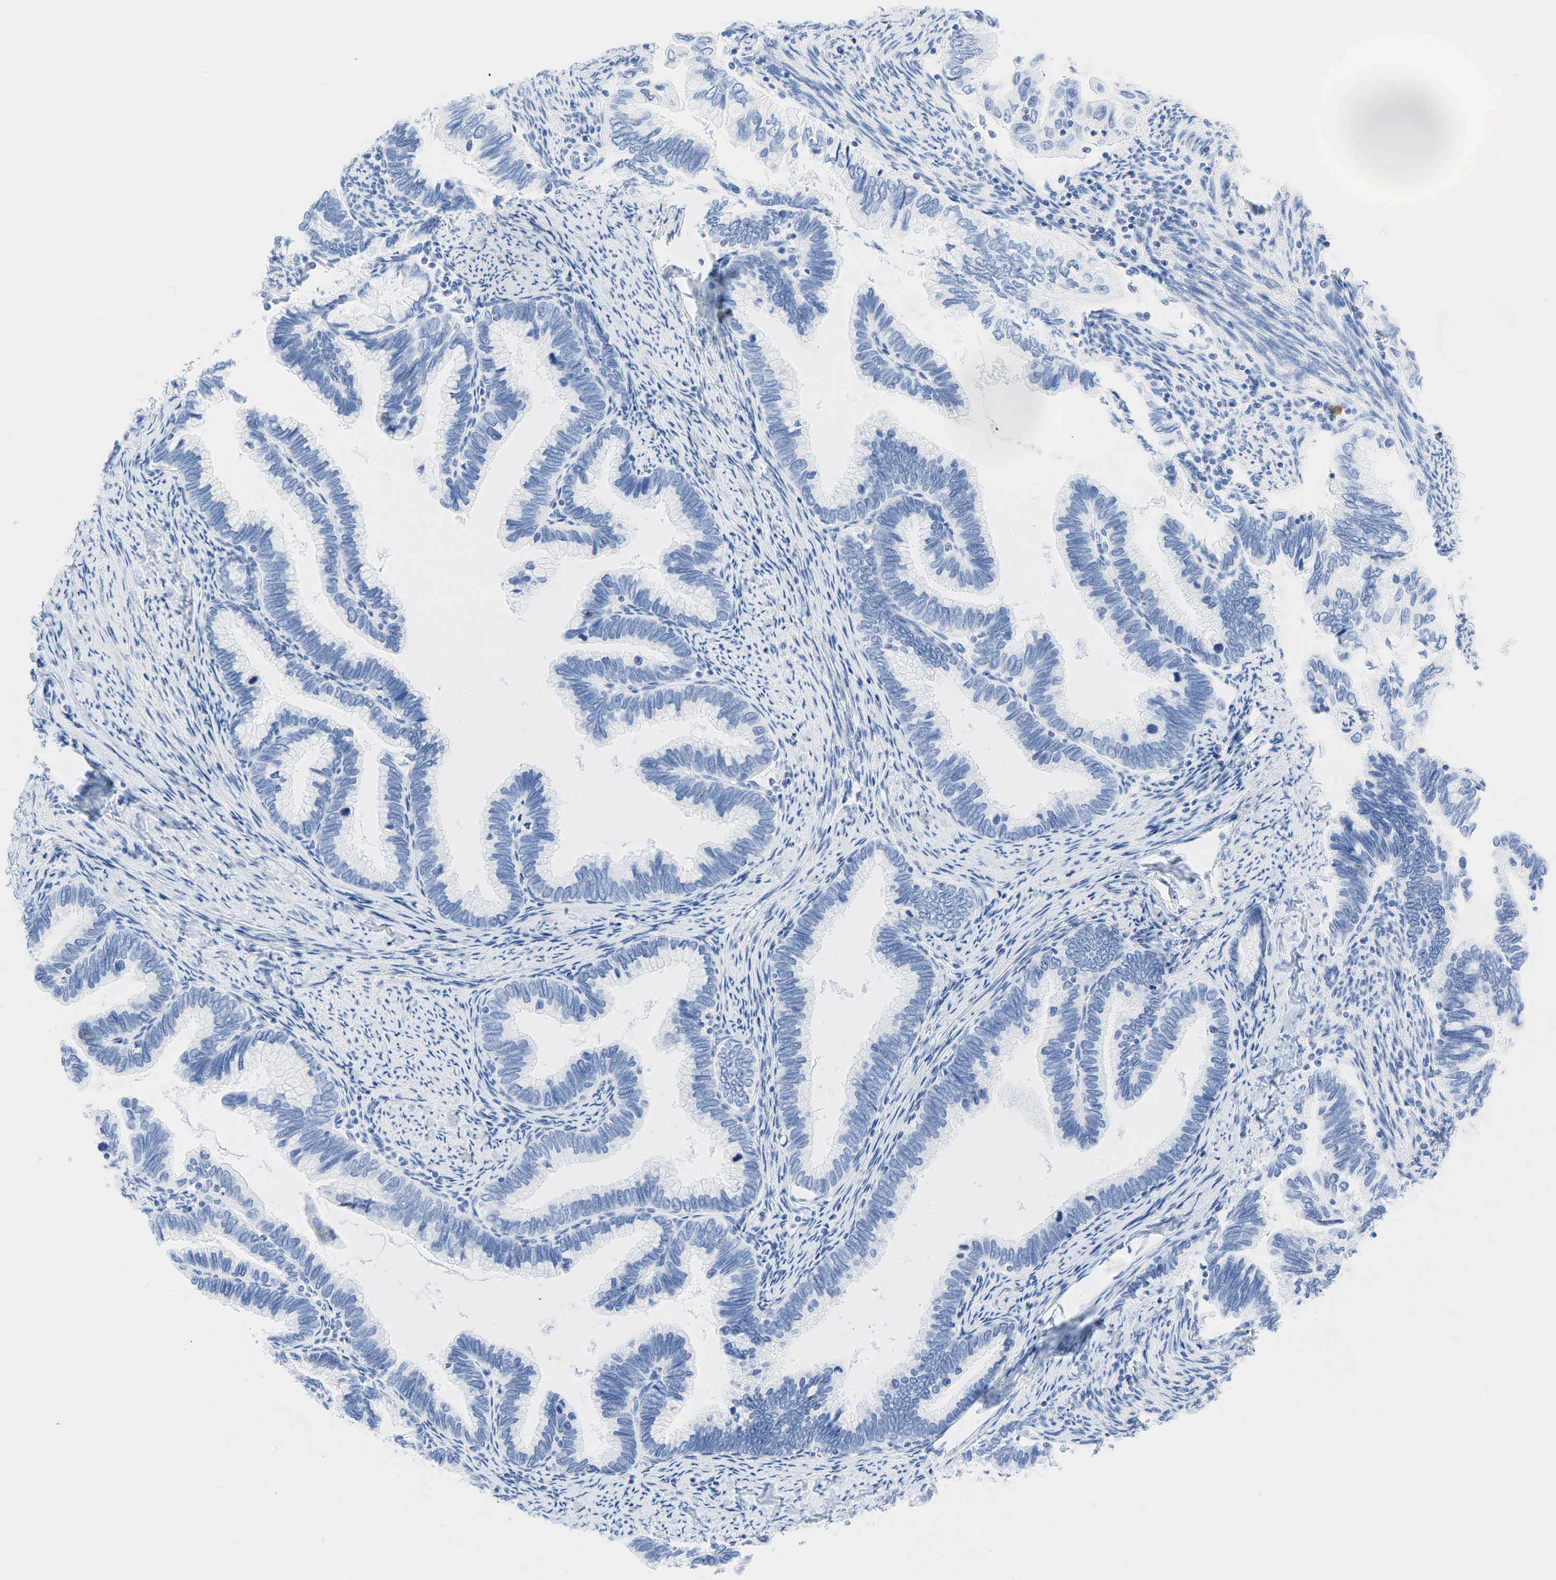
{"staining": {"intensity": "negative", "quantity": "none", "location": "none"}, "tissue": "cervical cancer", "cell_type": "Tumor cells", "image_type": "cancer", "snomed": [{"axis": "morphology", "description": "Adenocarcinoma, NOS"}, {"axis": "topography", "description": "Cervix"}], "caption": "IHC of cervical cancer (adenocarcinoma) reveals no expression in tumor cells.", "gene": "INHA", "patient": {"sex": "female", "age": 49}}